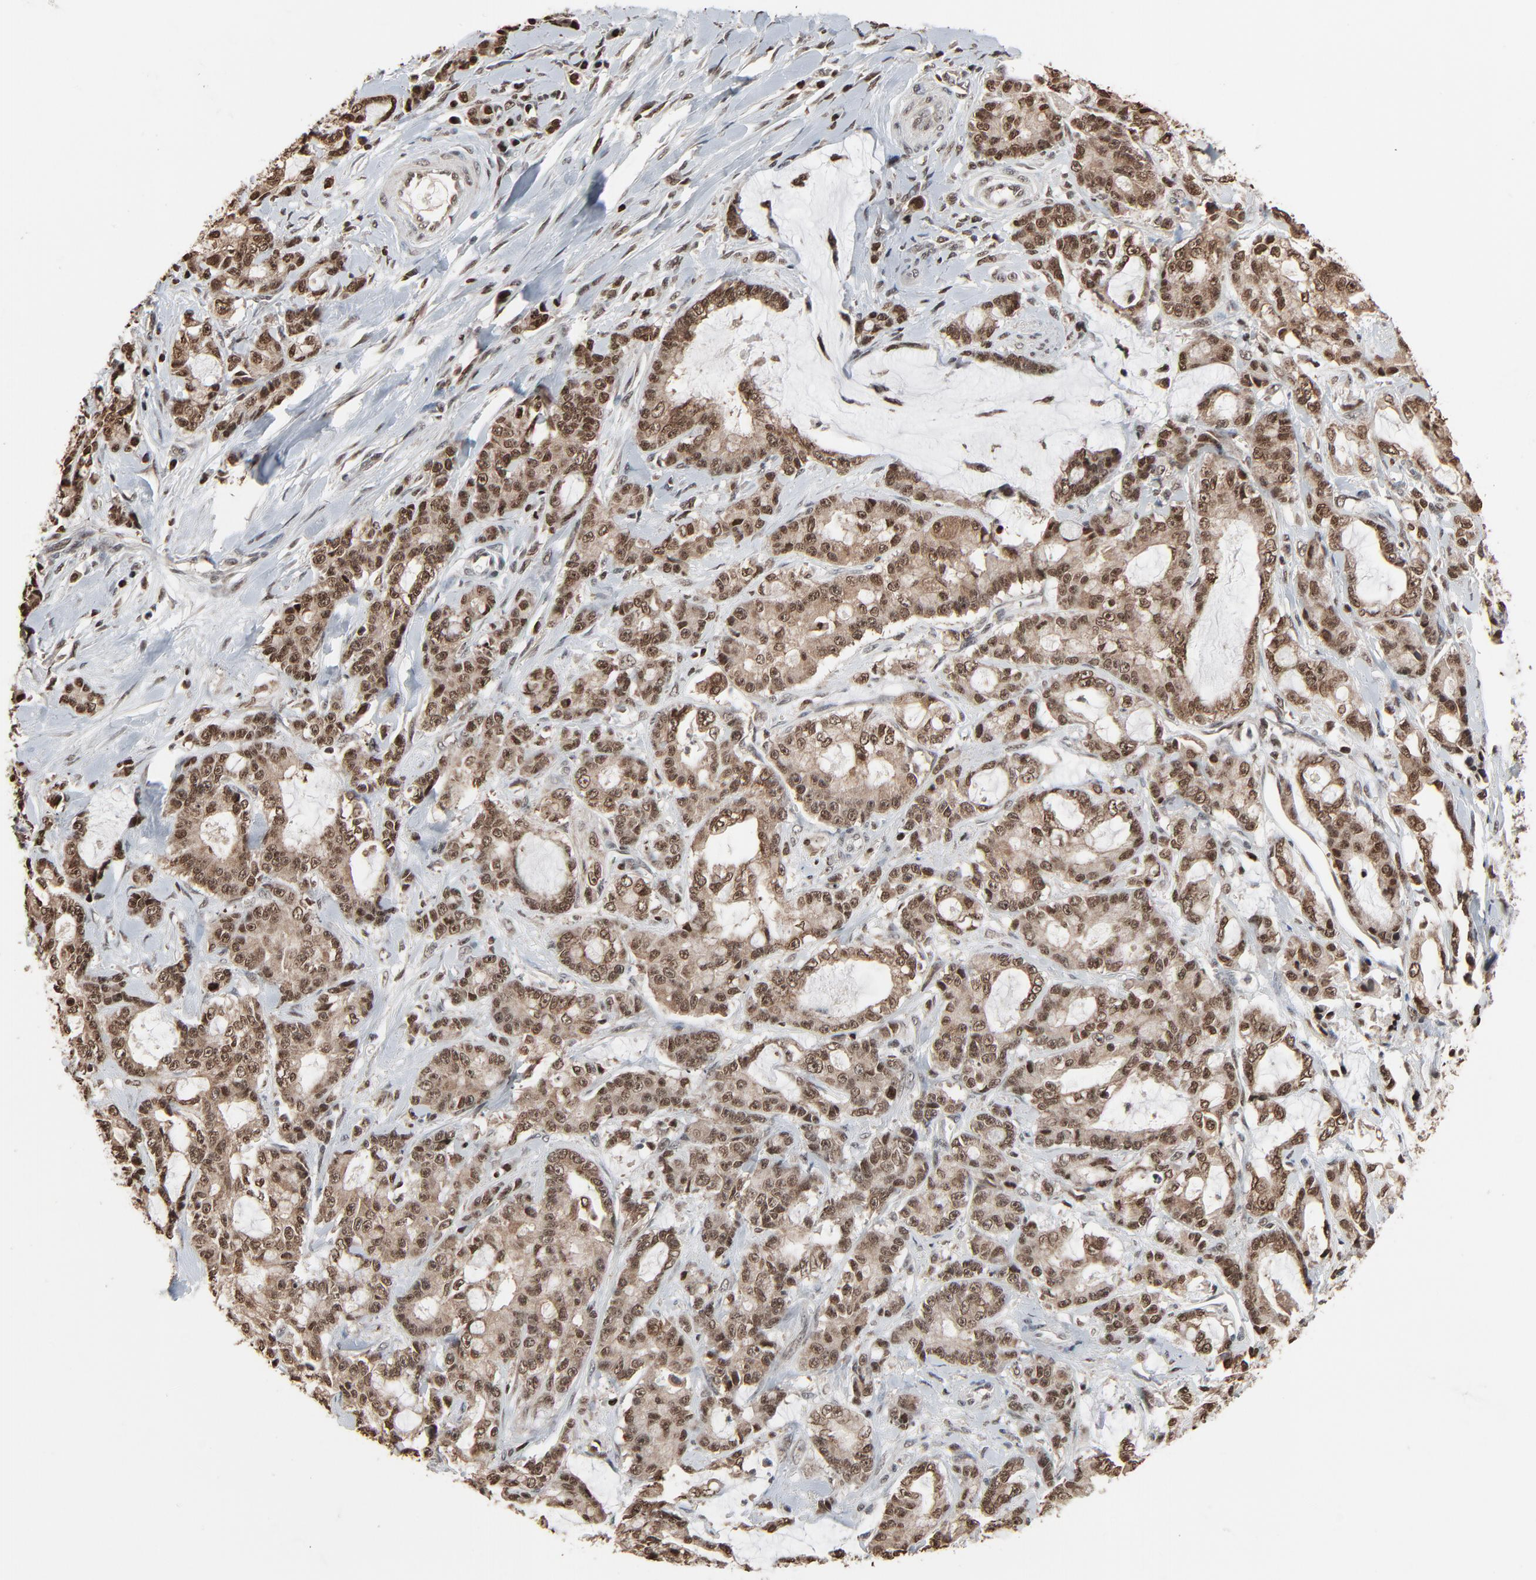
{"staining": {"intensity": "strong", "quantity": ">75%", "location": "cytoplasmic/membranous,nuclear"}, "tissue": "pancreatic cancer", "cell_type": "Tumor cells", "image_type": "cancer", "snomed": [{"axis": "morphology", "description": "Adenocarcinoma, NOS"}, {"axis": "topography", "description": "Pancreas"}], "caption": "Immunohistochemical staining of human pancreatic adenocarcinoma displays strong cytoplasmic/membranous and nuclear protein staining in approximately >75% of tumor cells.", "gene": "RPS6KA3", "patient": {"sex": "female", "age": 73}}